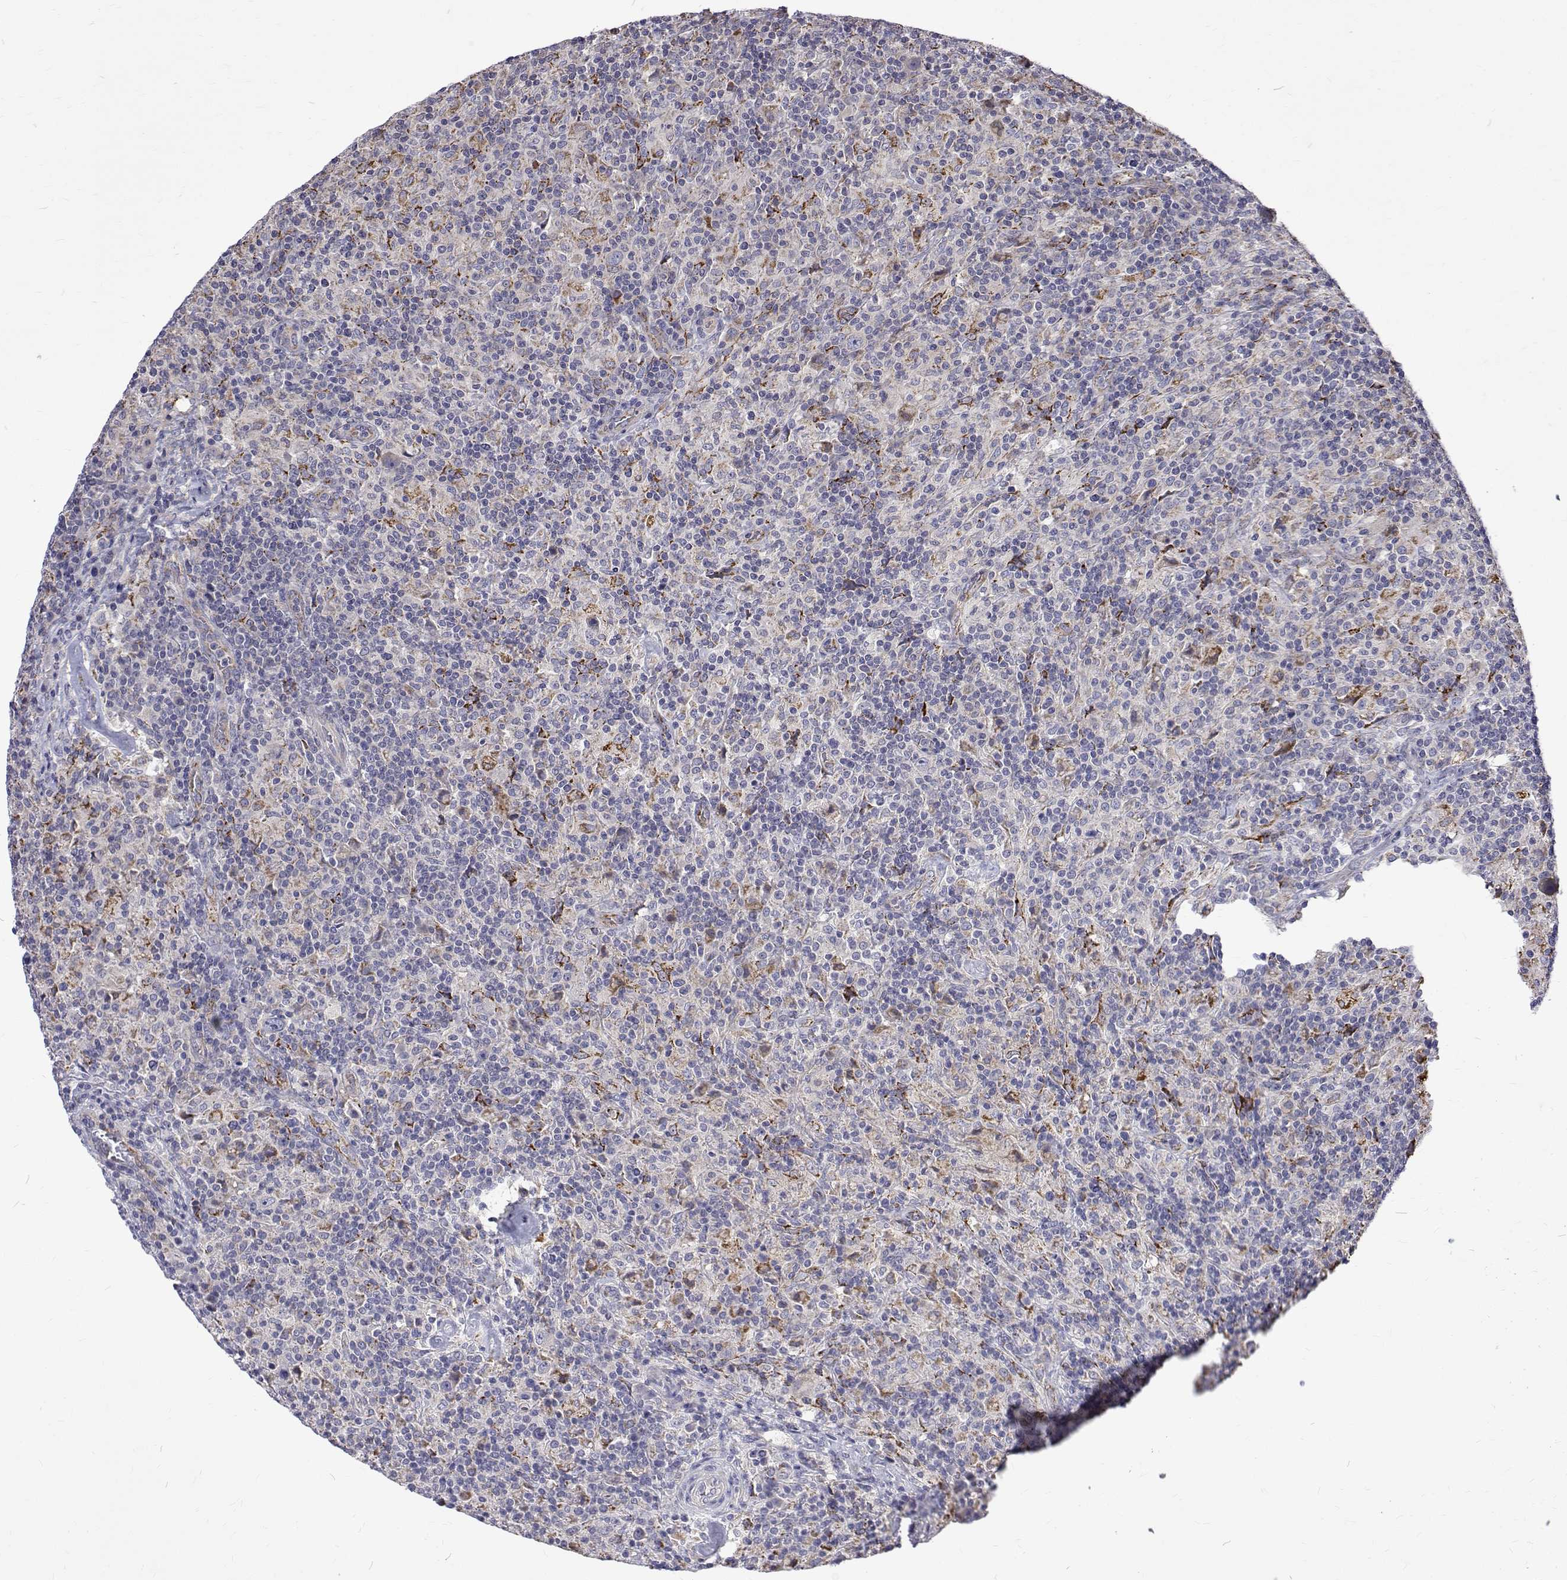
{"staining": {"intensity": "negative", "quantity": "none", "location": "none"}, "tissue": "lymphoma", "cell_type": "Tumor cells", "image_type": "cancer", "snomed": [{"axis": "morphology", "description": "Hodgkin's disease, NOS"}, {"axis": "topography", "description": "Lymph node"}], "caption": "Immunohistochemistry (IHC) of human Hodgkin's disease reveals no expression in tumor cells.", "gene": "PADI1", "patient": {"sex": "male", "age": 70}}